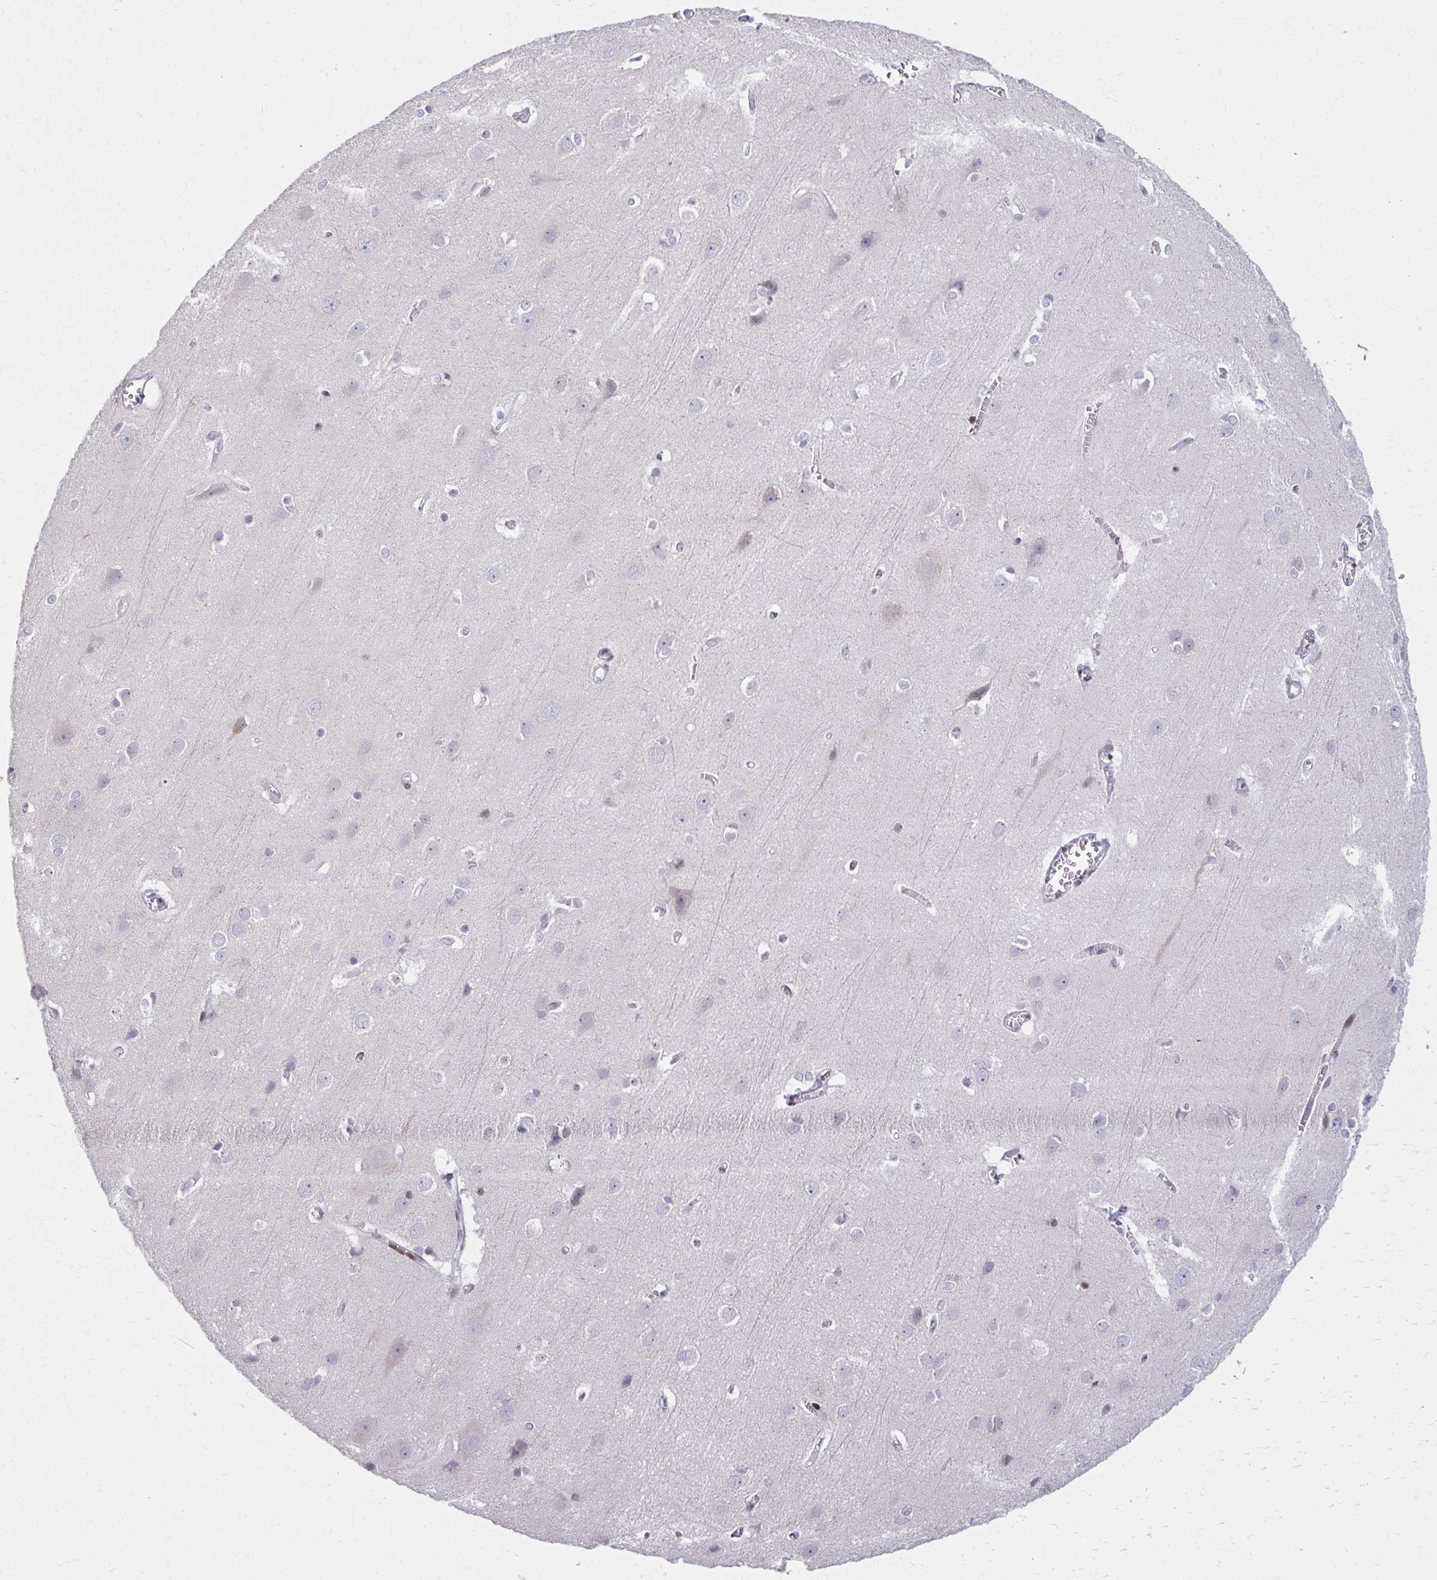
{"staining": {"intensity": "negative", "quantity": "none", "location": "none"}, "tissue": "cerebral cortex", "cell_type": "Endothelial cells", "image_type": "normal", "snomed": [{"axis": "morphology", "description": "Normal tissue, NOS"}, {"axis": "topography", "description": "Cerebral cortex"}], "caption": "IHC of unremarkable human cerebral cortex shows no staining in endothelial cells. Nuclei are stained in blue.", "gene": "AP5M1", "patient": {"sex": "male", "age": 37}}